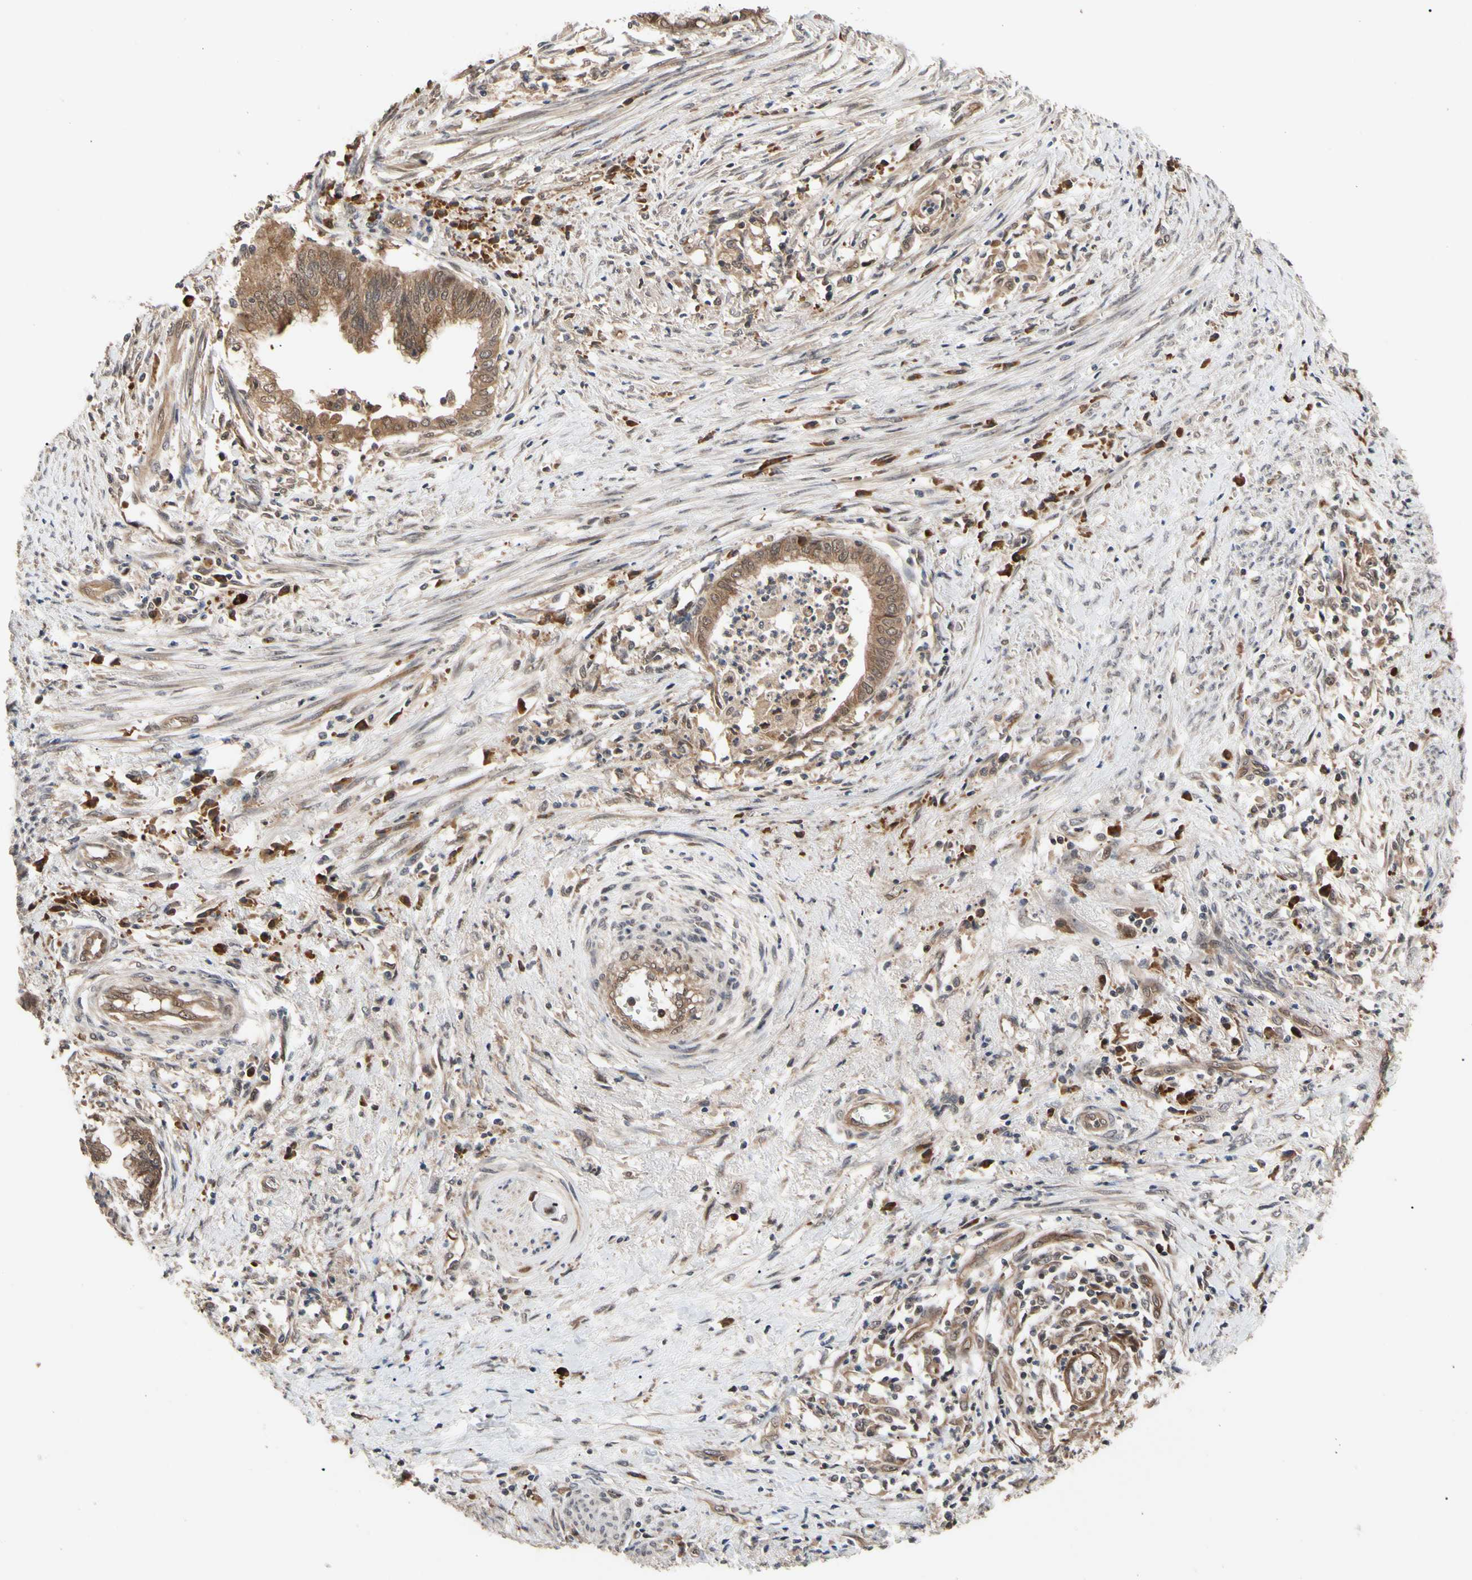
{"staining": {"intensity": "moderate", "quantity": ">75%", "location": "cytoplasmic/membranous"}, "tissue": "endometrial cancer", "cell_type": "Tumor cells", "image_type": "cancer", "snomed": [{"axis": "morphology", "description": "Necrosis, NOS"}, {"axis": "morphology", "description": "Adenocarcinoma, NOS"}, {"axis": "topography", "description": "Endometrium"}], "caption": "Immunohistochemical staining of endometrial adenocarcinoma shows medium levels of moderate cytoplasmic/membranous expression in approximately >75% of tumor cells.", "gene": "CYTIP", "patient": {"sex": "female", "age": 79}}